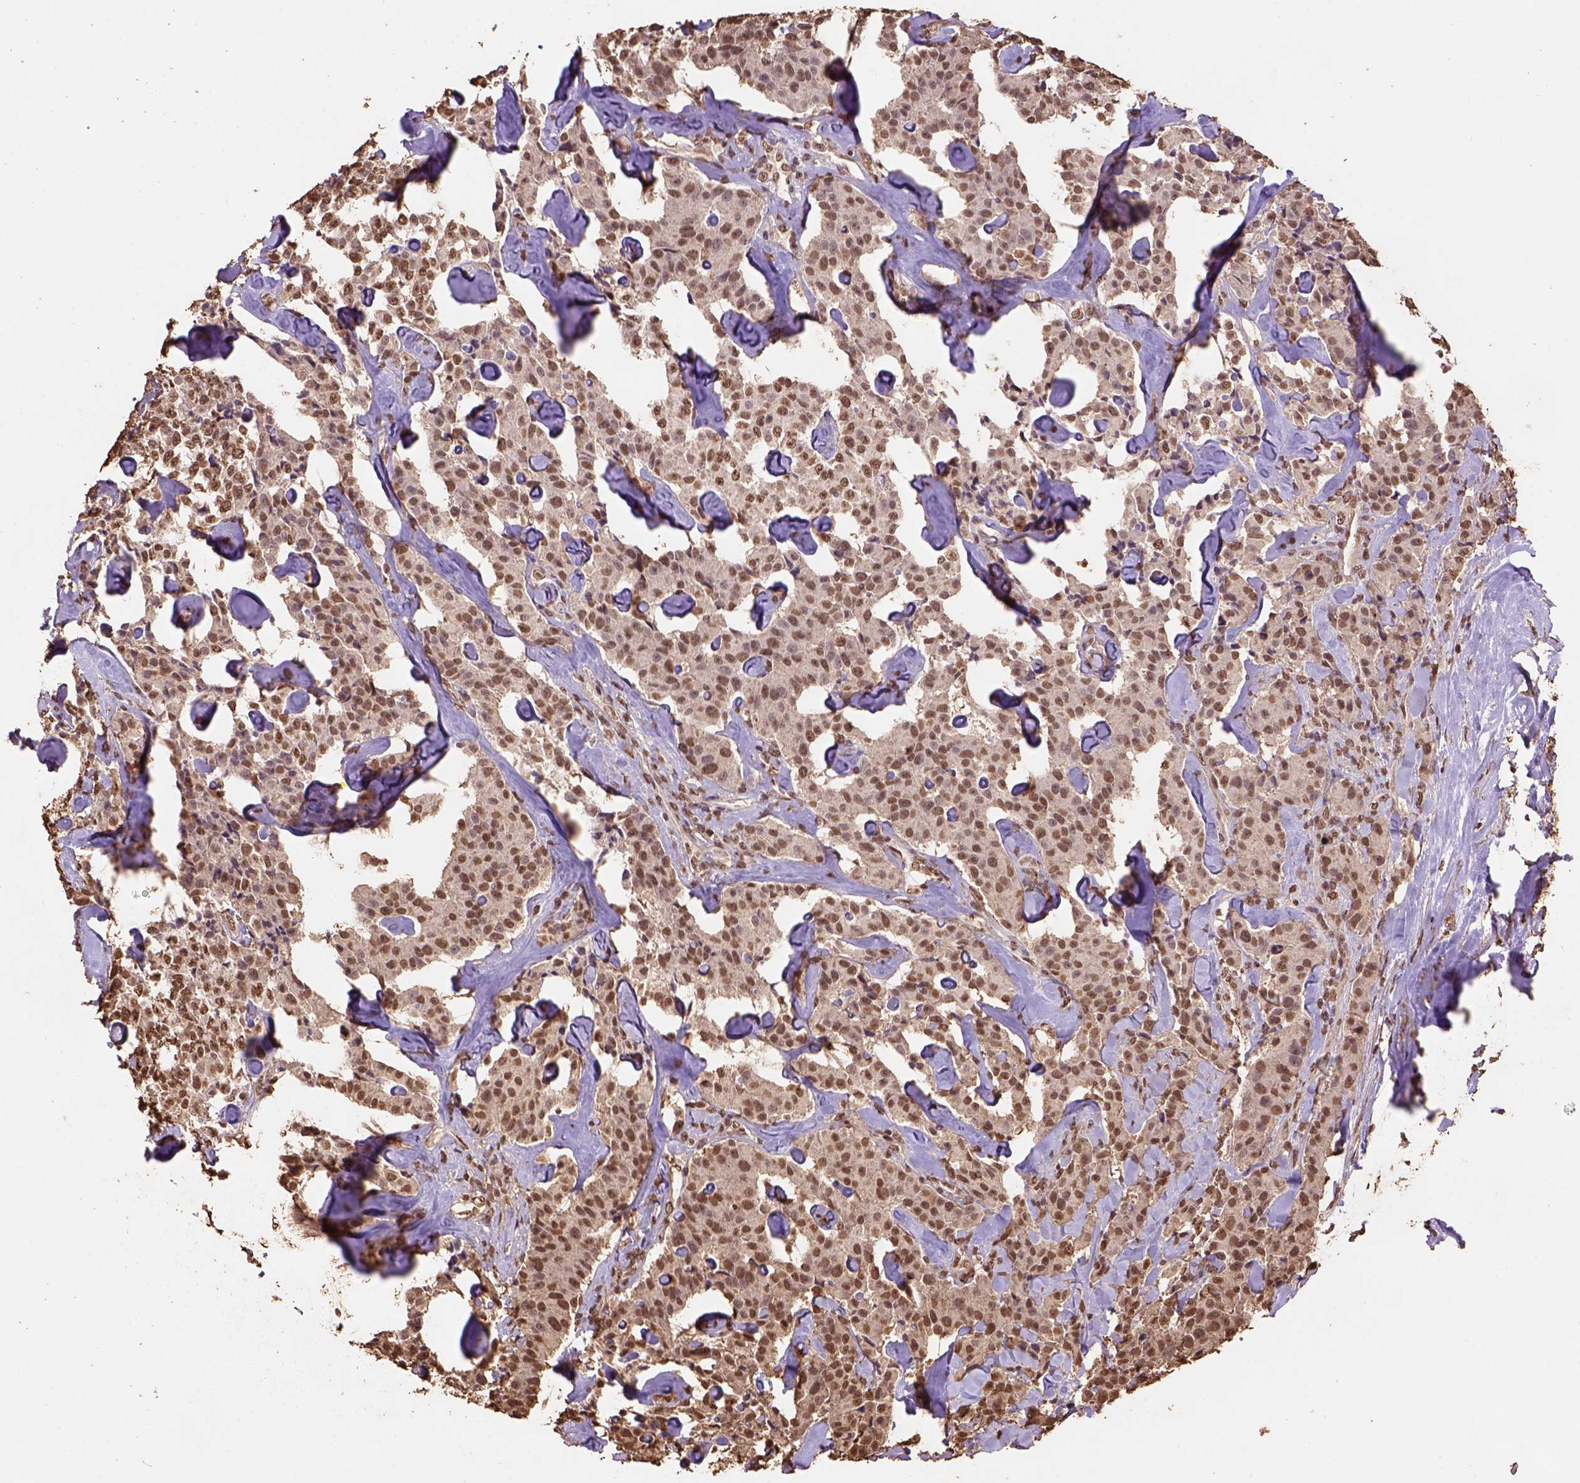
{"staining": {"intensity": "moderate", "quantity": ">75%", "location": "nuclear"}, "tissue": "carcinoid", "cell_type": "Tumor cells", "image_type": "cancer", "snomed": [{"axis": "morphology", "description": "Carcinoid, malignant, NOS"}, {"axis": "topography", "description": "Pancreas"}], "caption": "This photomicrograph reveals immunohistochemistry staining of malignant carcinoid, with medium moderate nuclear staining in approximately >75% of tumor cells.", "gene": "CSTF2T", "patient": {"sex": "male", "age": 41}}